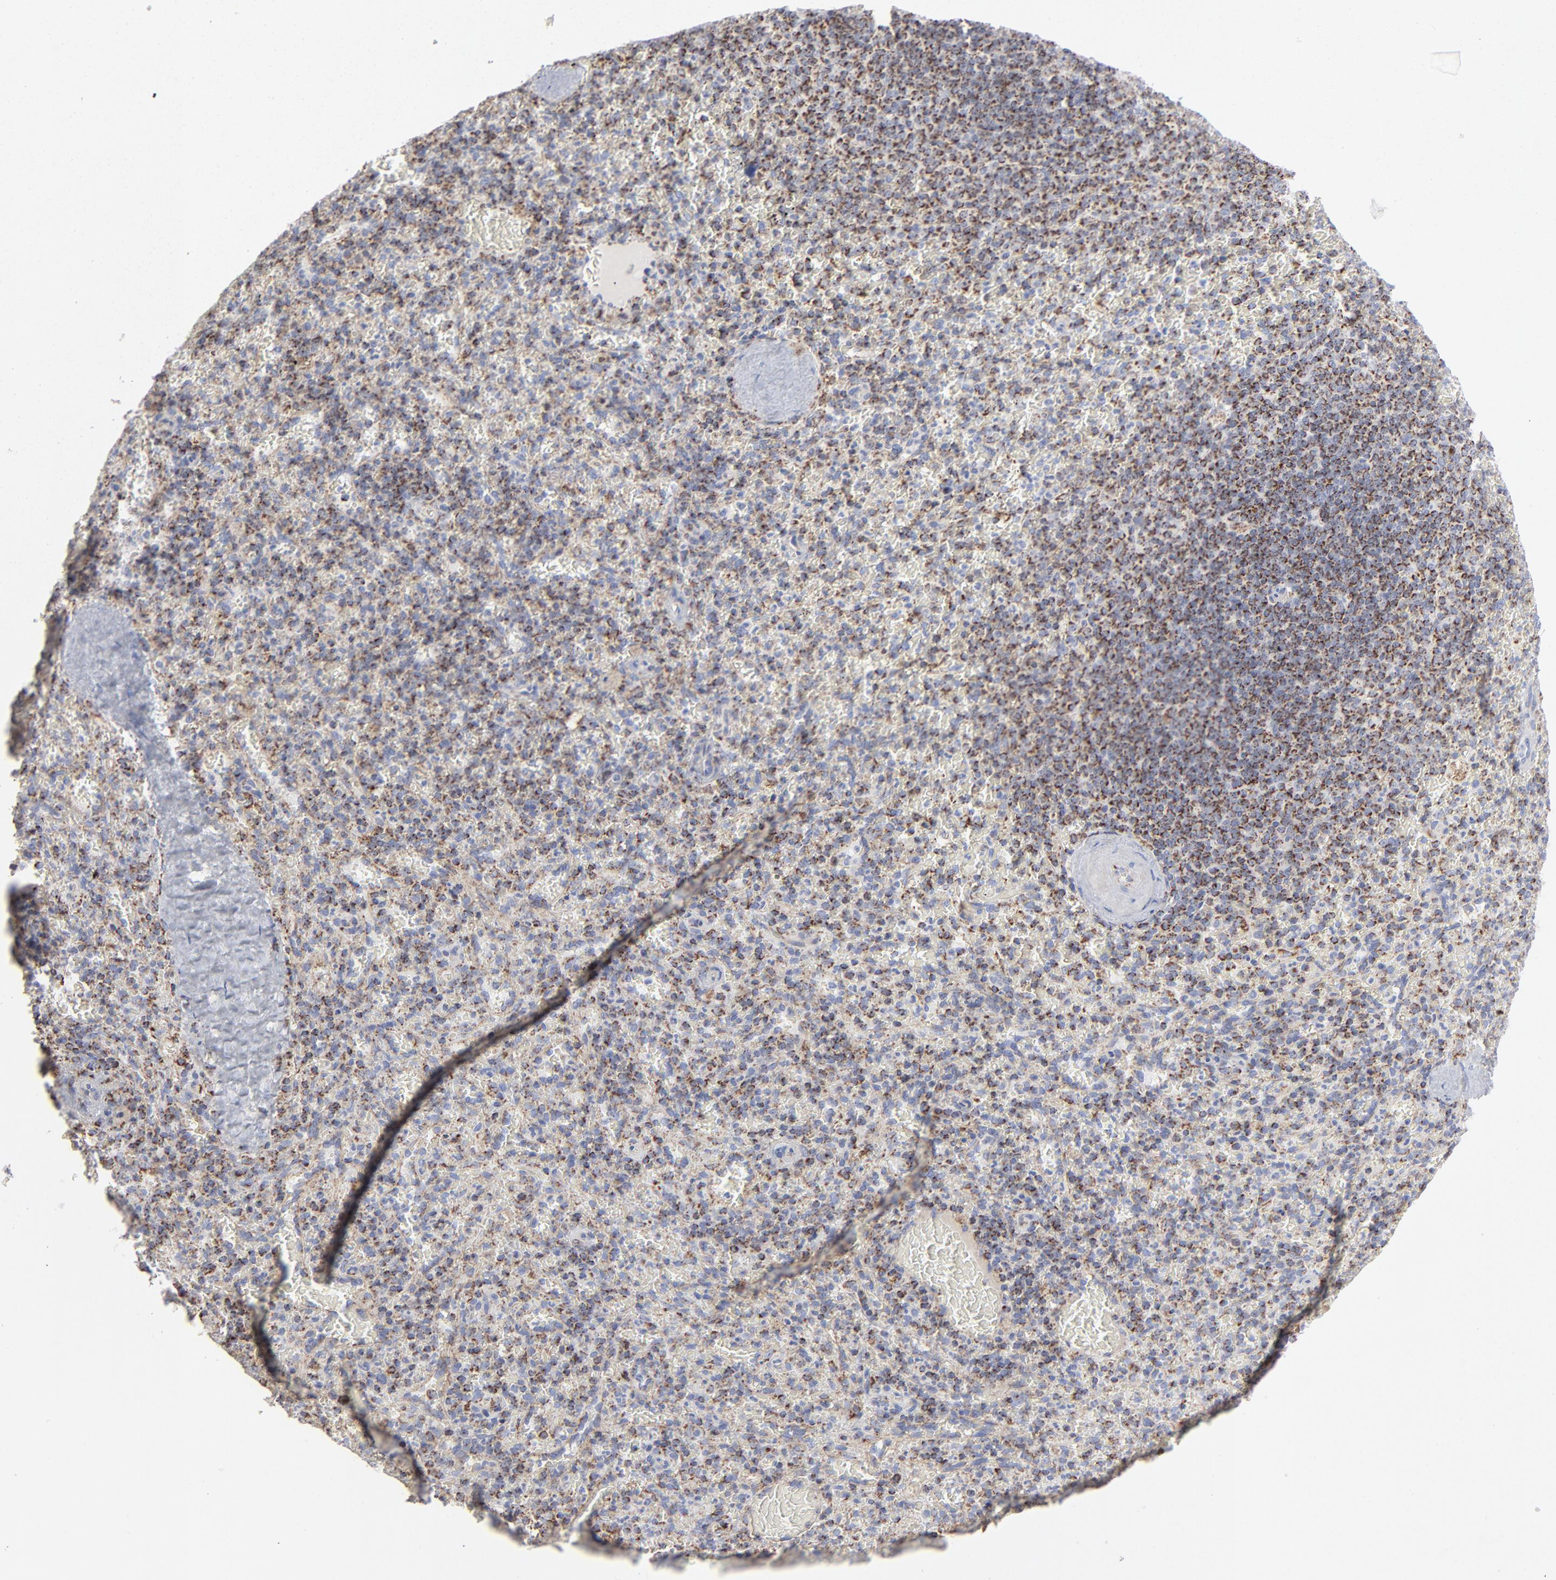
{"staining": {"intensity": "moderate", "quantity": ">75%", "location": "cytoplasmic/membranous"}, "tissue": "spleen", "cell_type": "Cells in red pulp", "image_type": "normal", "snomed": [{"axis": "morphology", "description": "Normal tissue, NOS"}, {"axis": "topography", "description": "Spleen"}], "caption": "Immunohistochemistry (IHC) of normal human spleen exhibits medium levels of moderate cytoplasmic/membranous expression in about >75% of cells in red pulp. The protein is shown in brown color, while the nuclei are stained blue.", "gene": "ASB3", "patient": {"sex": "female", "age": 50}}